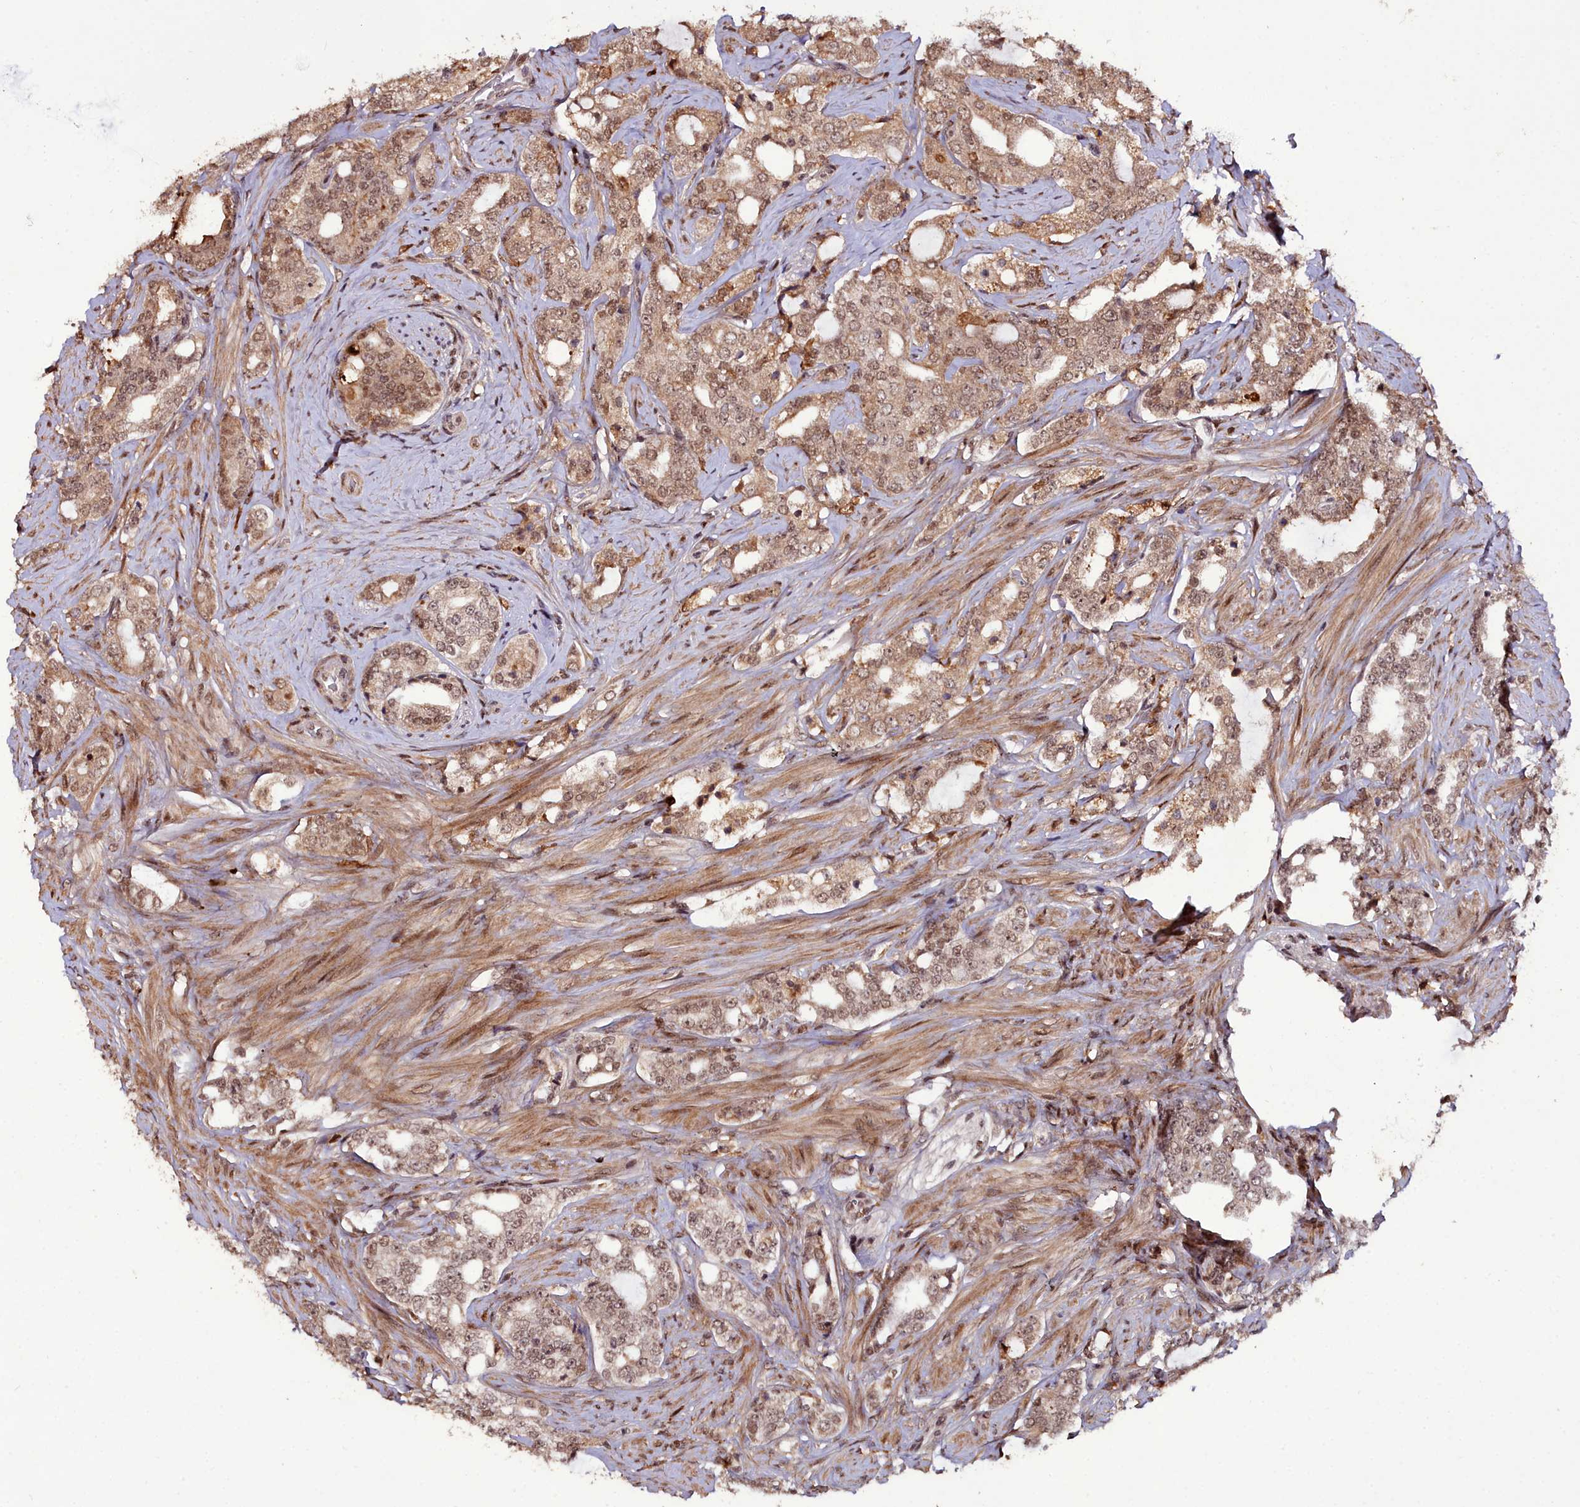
{"staining": {"intensity": "moderate", "quantity": ">75%", "location": "cytoplasmic/membranous,nuclear"}, "tissue": "prostate cancer", "cell_type": "Tumor cells", "image_type": "cancer", "snomed": [{"axis": "morphology", "description": "Adenocarcinoma, High grade"}, {"axis": "topography", "description": "Prostate"}], "caption": "Human prostate high-grade adenocarcinoma stained with a brown dye demonstrates moderate cytoplasmic/membranous and nuclear positive expression in approximately >75% of tumor cells.", "gene": "CXXC1", "patient": {"sex": "male", "age": 64}}